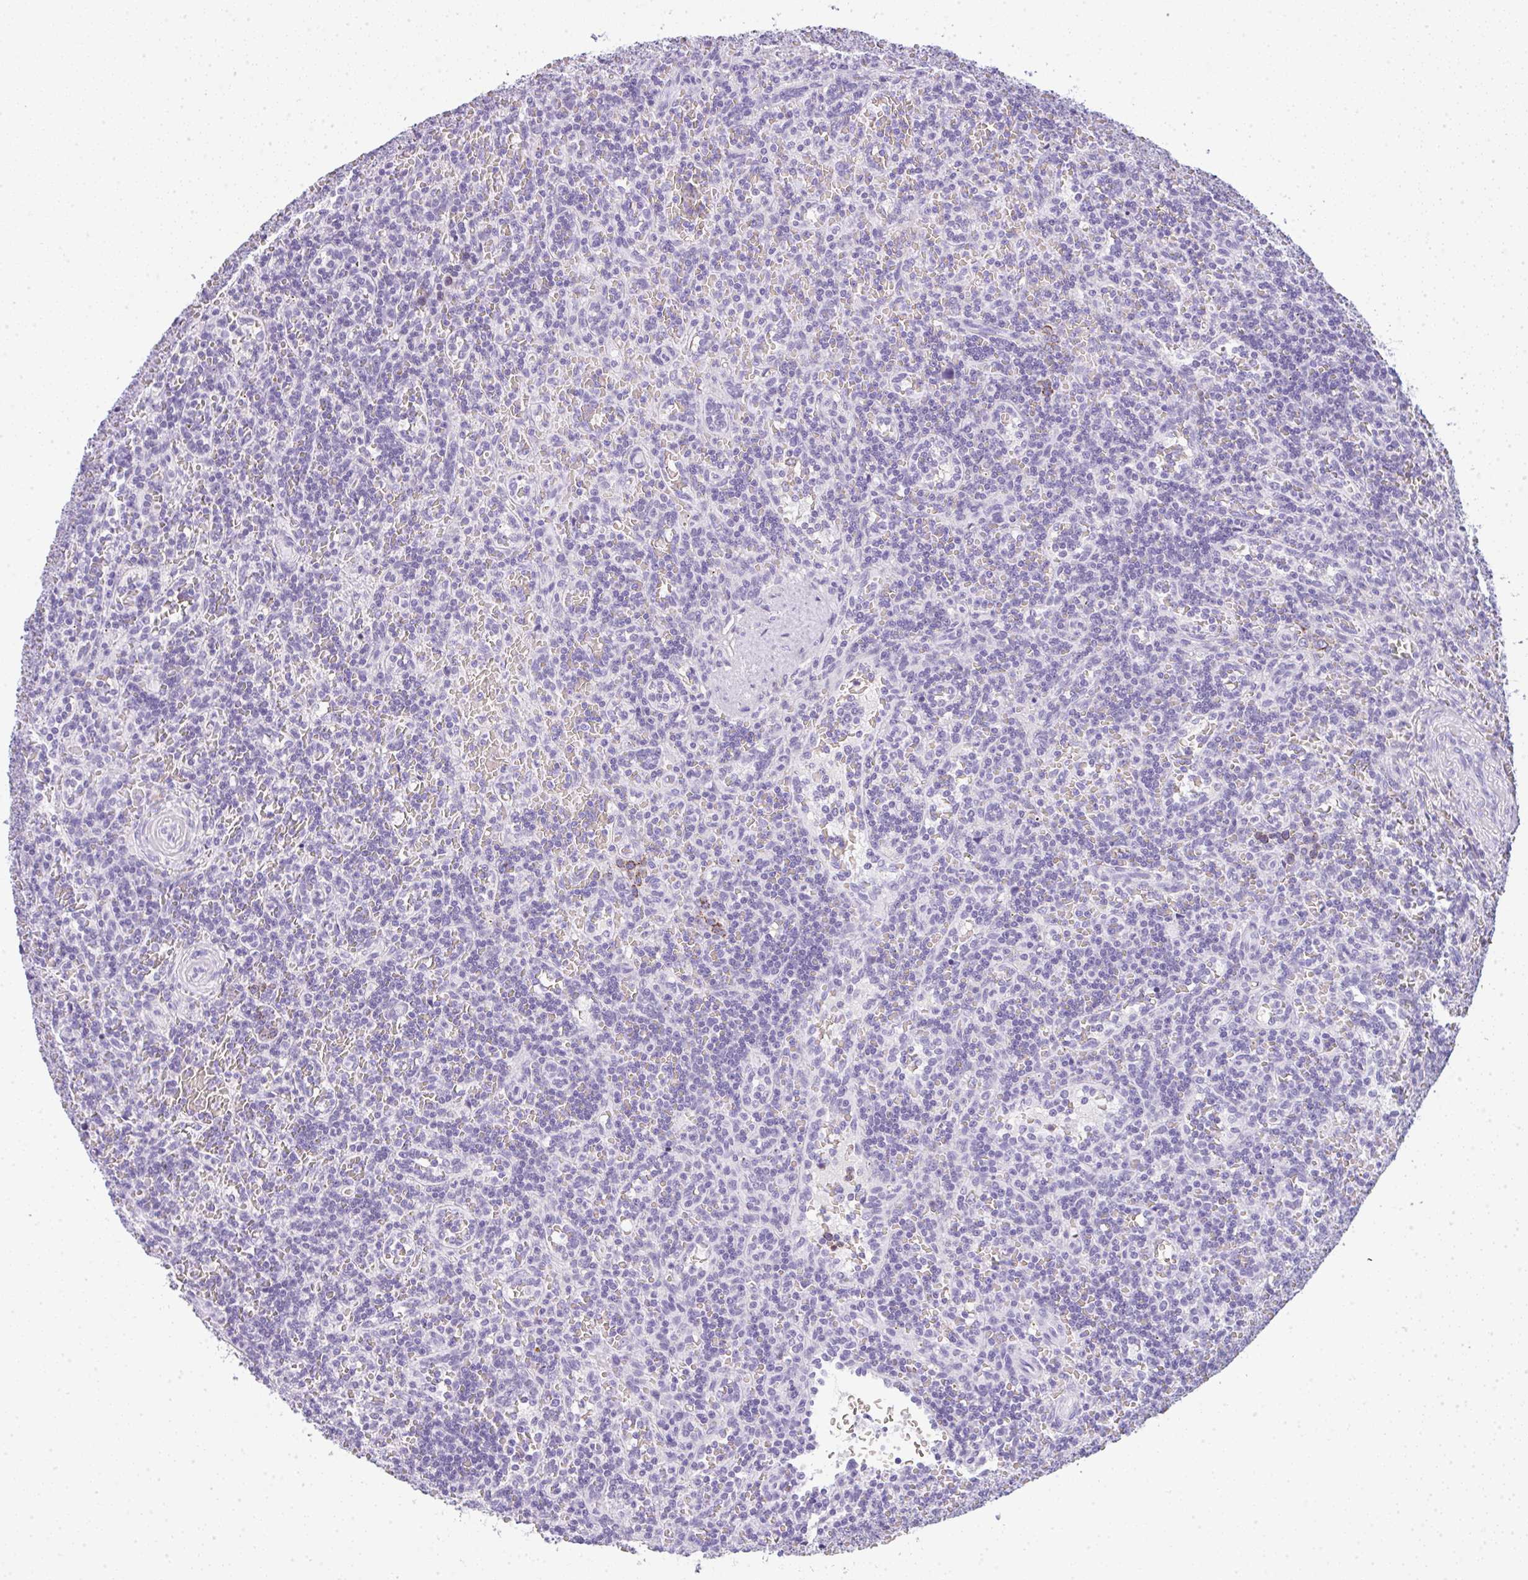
{"staining": {"intensity": "negative", "quantity": "none", "location": "none"}, "tissue": "lymphoma", "cell_type": "Tumor cells", "image_type": "cancer", "snomed": [{"axis": "morphology", "description": "Malignant lymphoma, non-Hodgkin's type, Low grade"}, {"axis": "topography", "description": "Spleen"}], "caption": "The IHC micrograph has no significant staining in tumor cells of lymphoma tissue.", "gene": "LPAR4", "patient": {"sex": "male", "age": 73}}